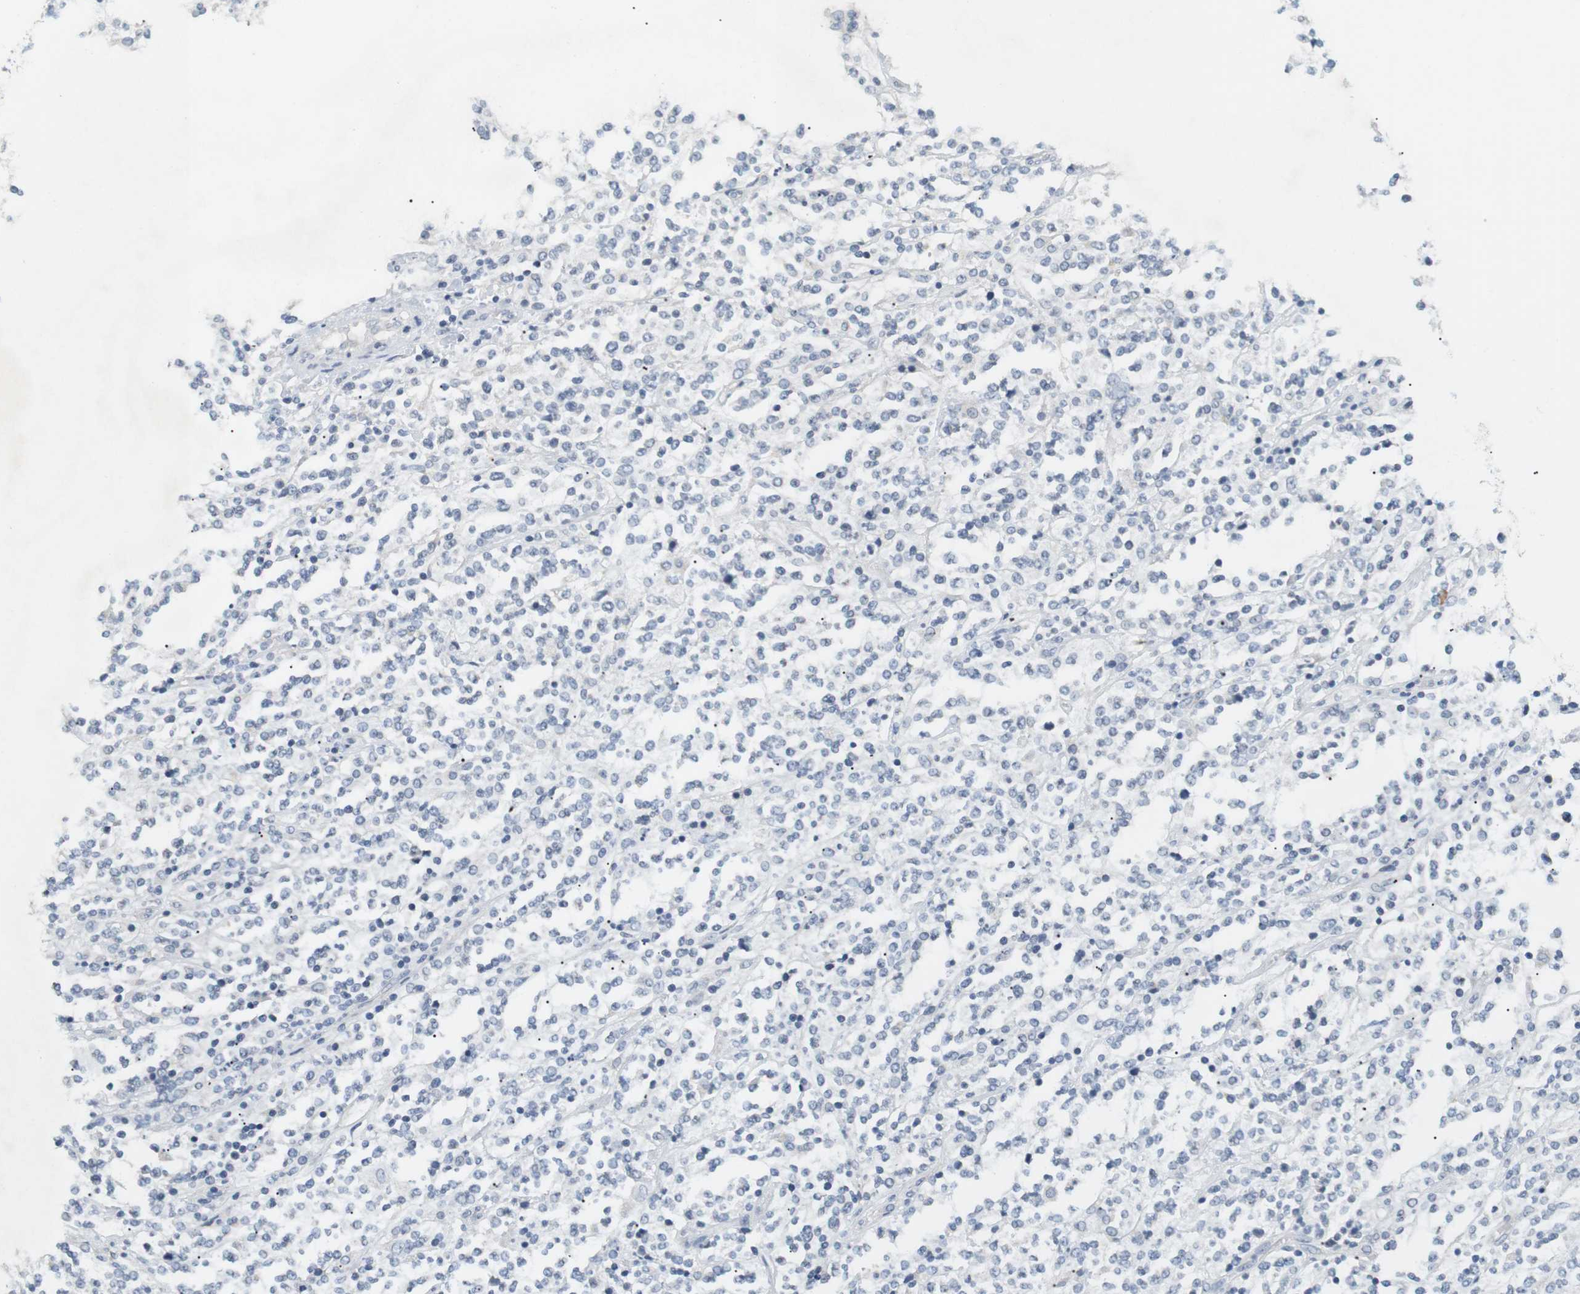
{"staining": {"intensity": "negative", "quantity": "none", "location": "none"}, "tissue": "lymphoma", "cell_type": "Tumor cells", "image_type": "cancer", "snomed": [{"axis": "morphology", "description": "Malignant lymphoma, non-Hodgkin's type, High grade"}, {"axis": "topography", "description": "Soft tissue"}], "caption": "Malignant lymphoma, non-Hodgkin's type (high-grade) stained for a protein using immunohistochemistry (IHC) displays no expression tumor cells.", "gene": "EVA1C", "patient": {"sex": "male", "age": 18}}